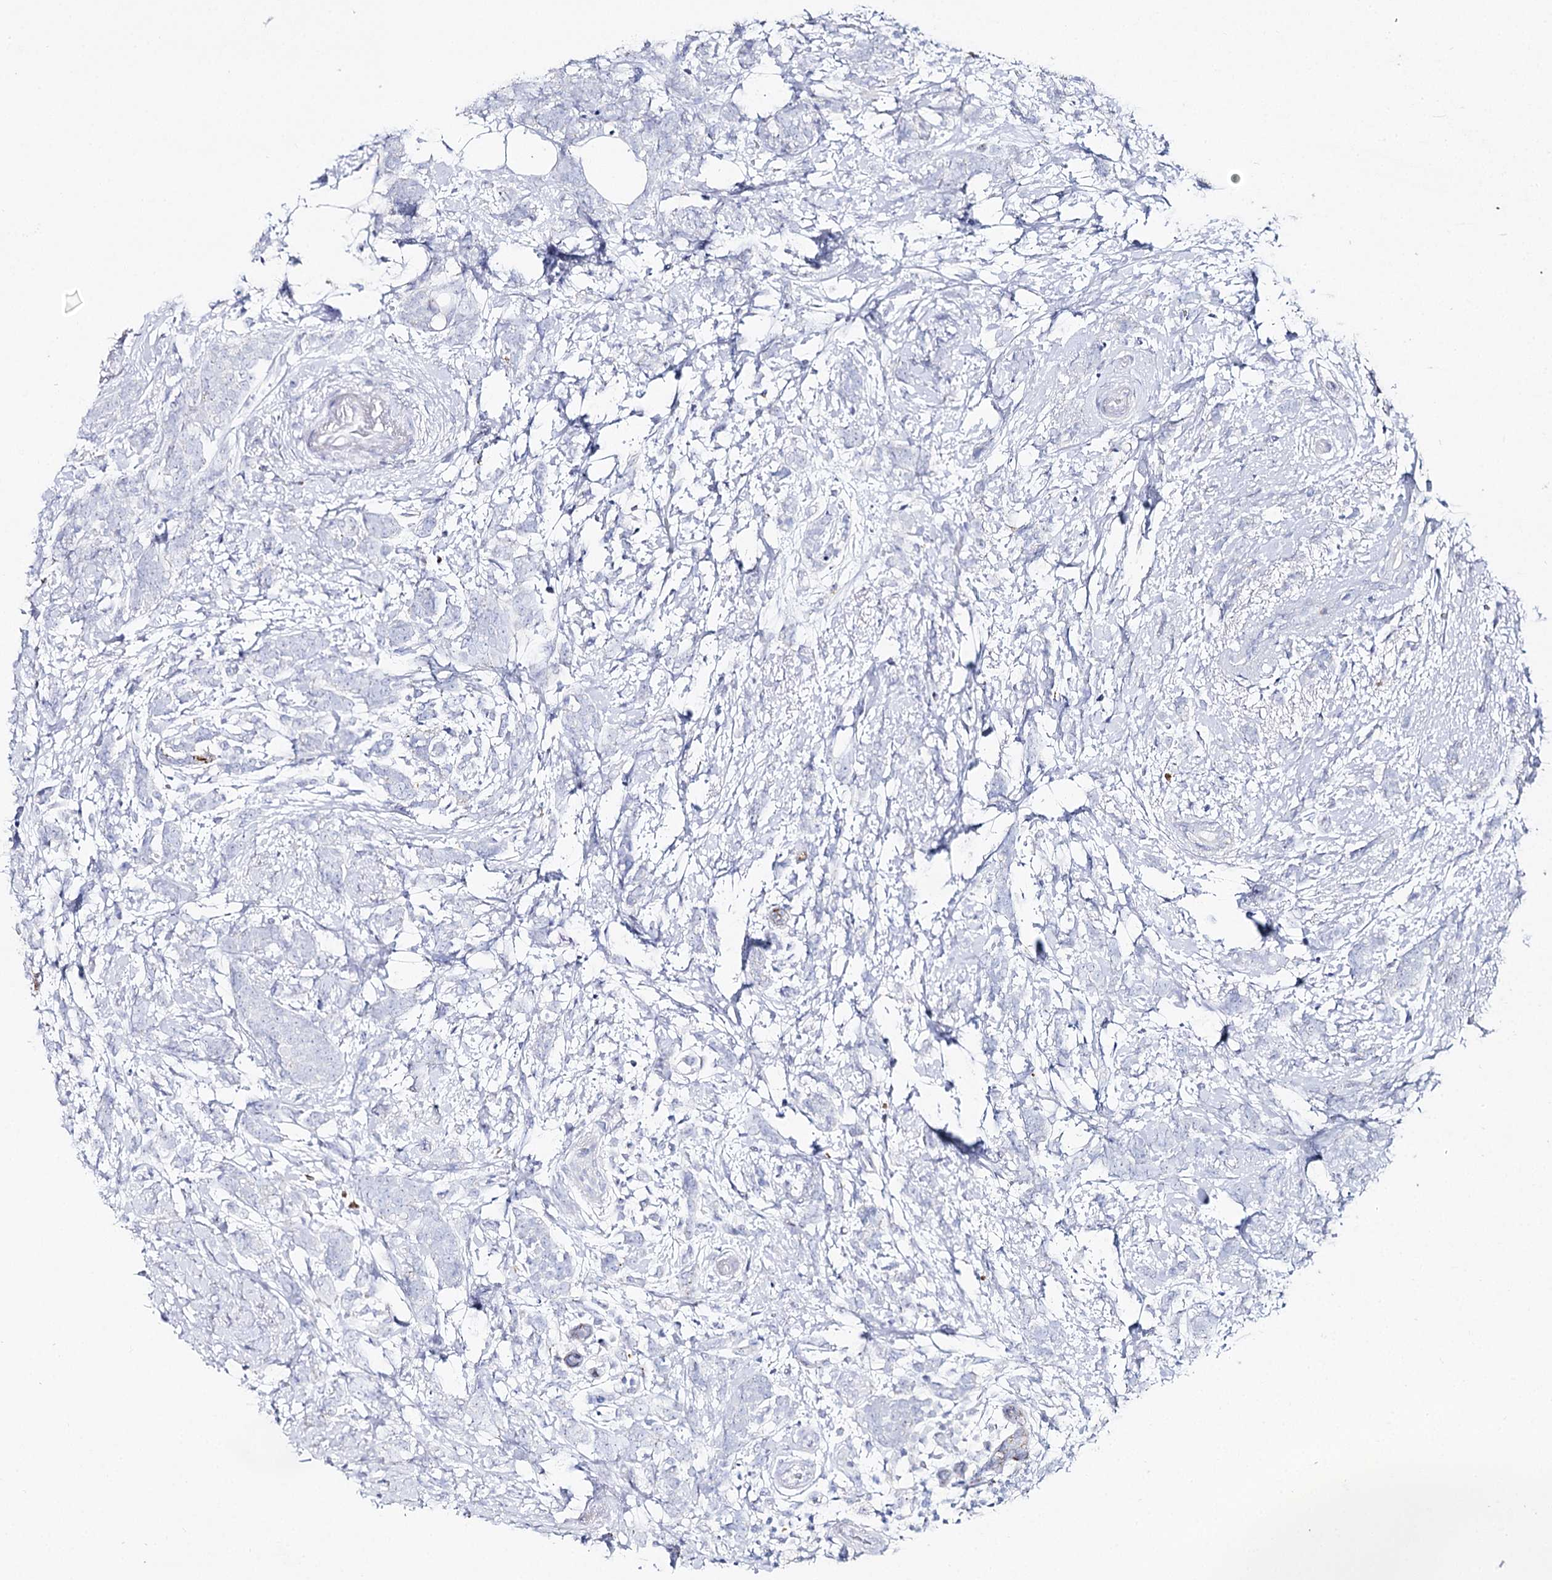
{"staining": {"intensity": "negative", "quantity": "none", "location": "none"}, "tissue": "breast cancer", "cell_type": "Tumor cells", "image_type": "cancer", "snomed": [{"axis": "morphology", "description": "Lobular carcinoma"}, {"axis": "topography", "description": "Breast"}], "caption": "Immunohistochemistry (IHC) of human breast lobular carcinoma demonstrates no expression in tumor cells.", "gene": "SLC3A1", "patient": {"sex": "female", "age": 58}}